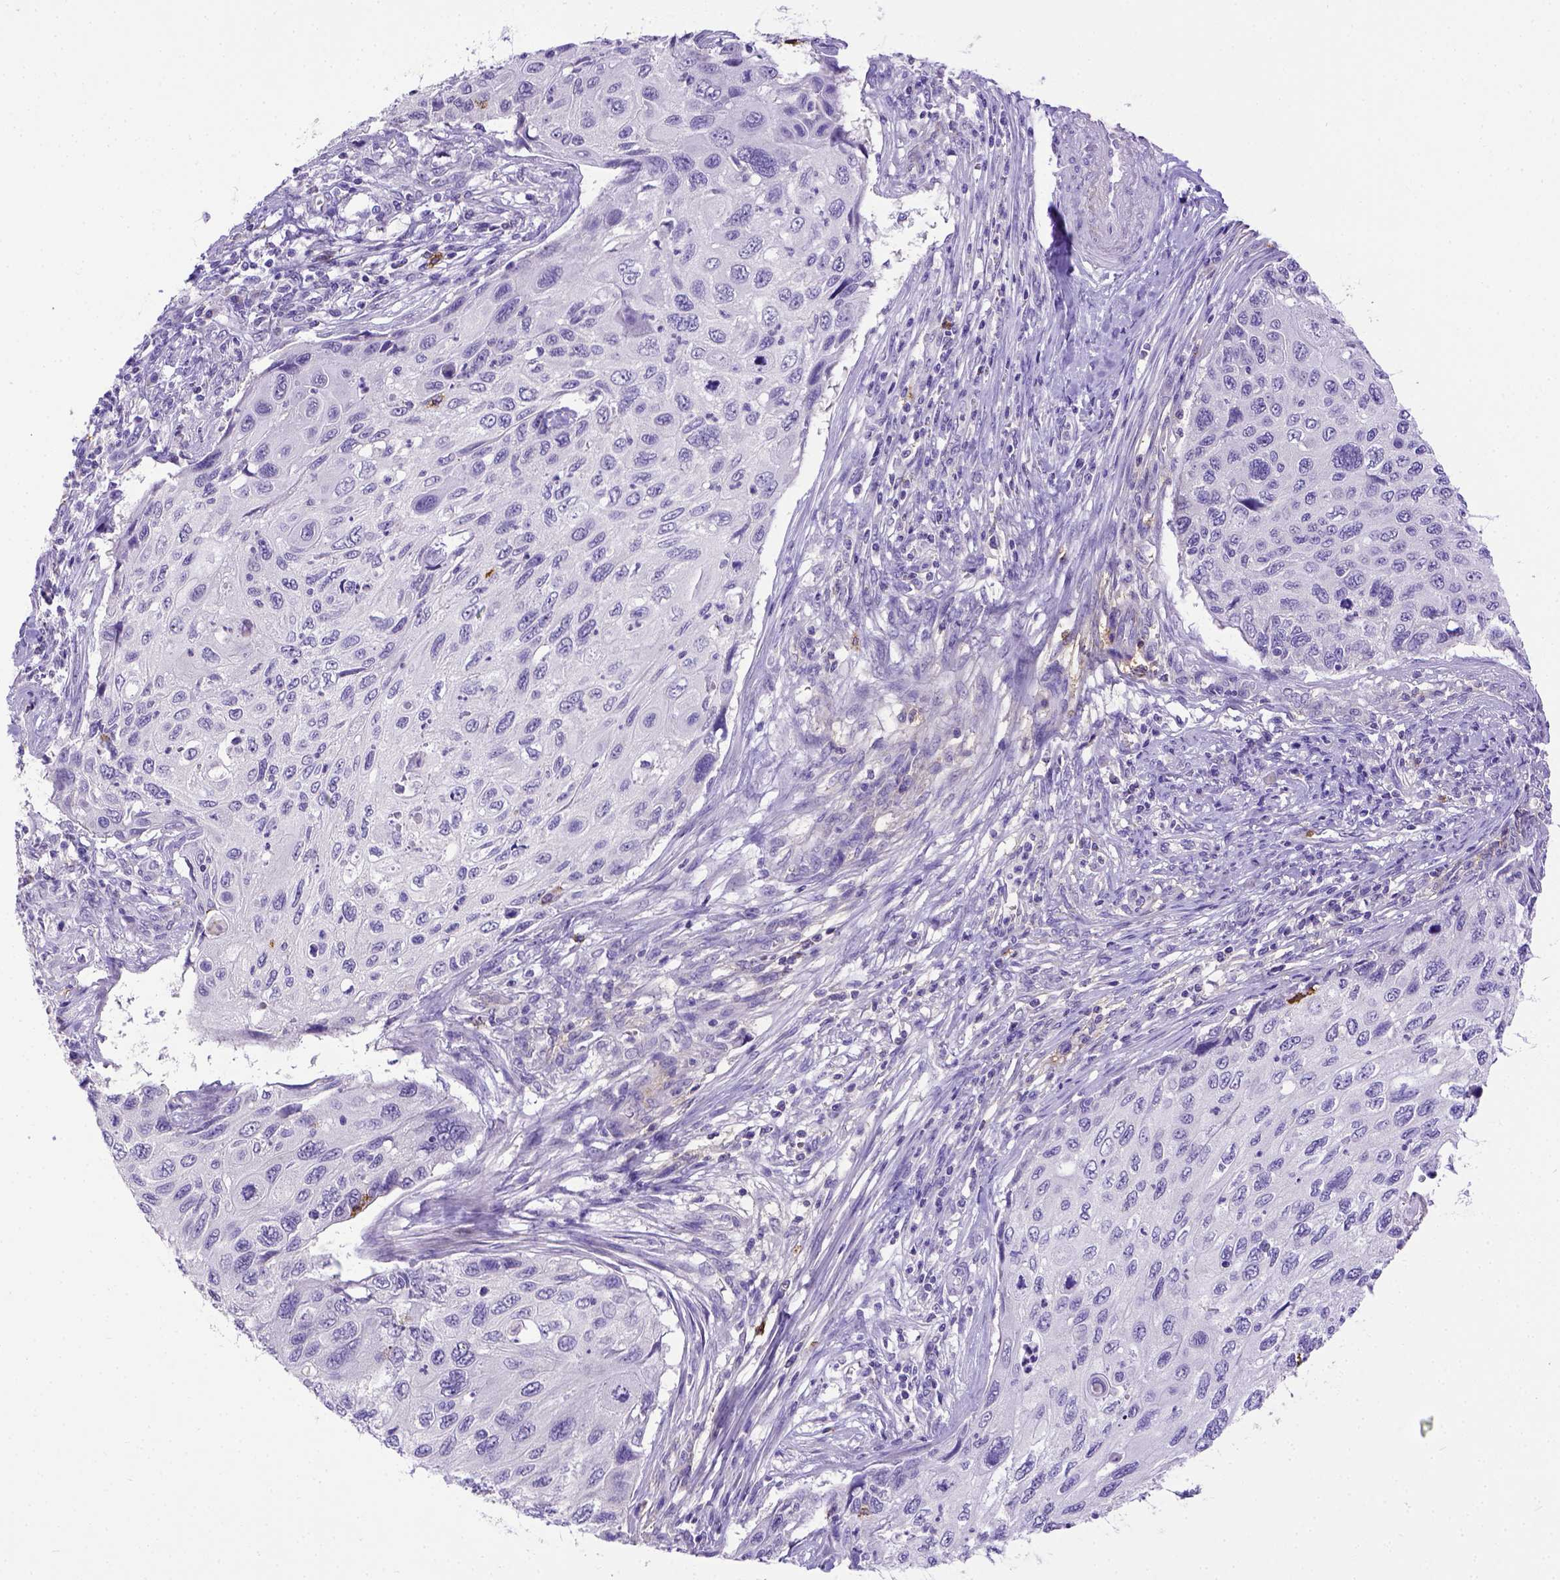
{"staining": {"intensity": "negative", "quantity": "none", "location": "none"}, "tissue": "cervical cancer", "cell_type": "Tumor cells", "image_type": "cancer", "snomed": [{"axis": "morphology", "description": "Squamous cell carcinoma, NOS"}, {"axis": "topography", "description": "Cervix"}], "caption": "Image shows no significant protein expression in tumor cells of cervical squamous cell carcinoma. Brightfield microscopy of immunohistochemistry stained with DAB (3,3'-diaminobenzidine) (brown) and hematoxylin (blue), captured at high magnification.", "gene": "B3GAT1", "patient": {"sex": "female", "age": 70}}